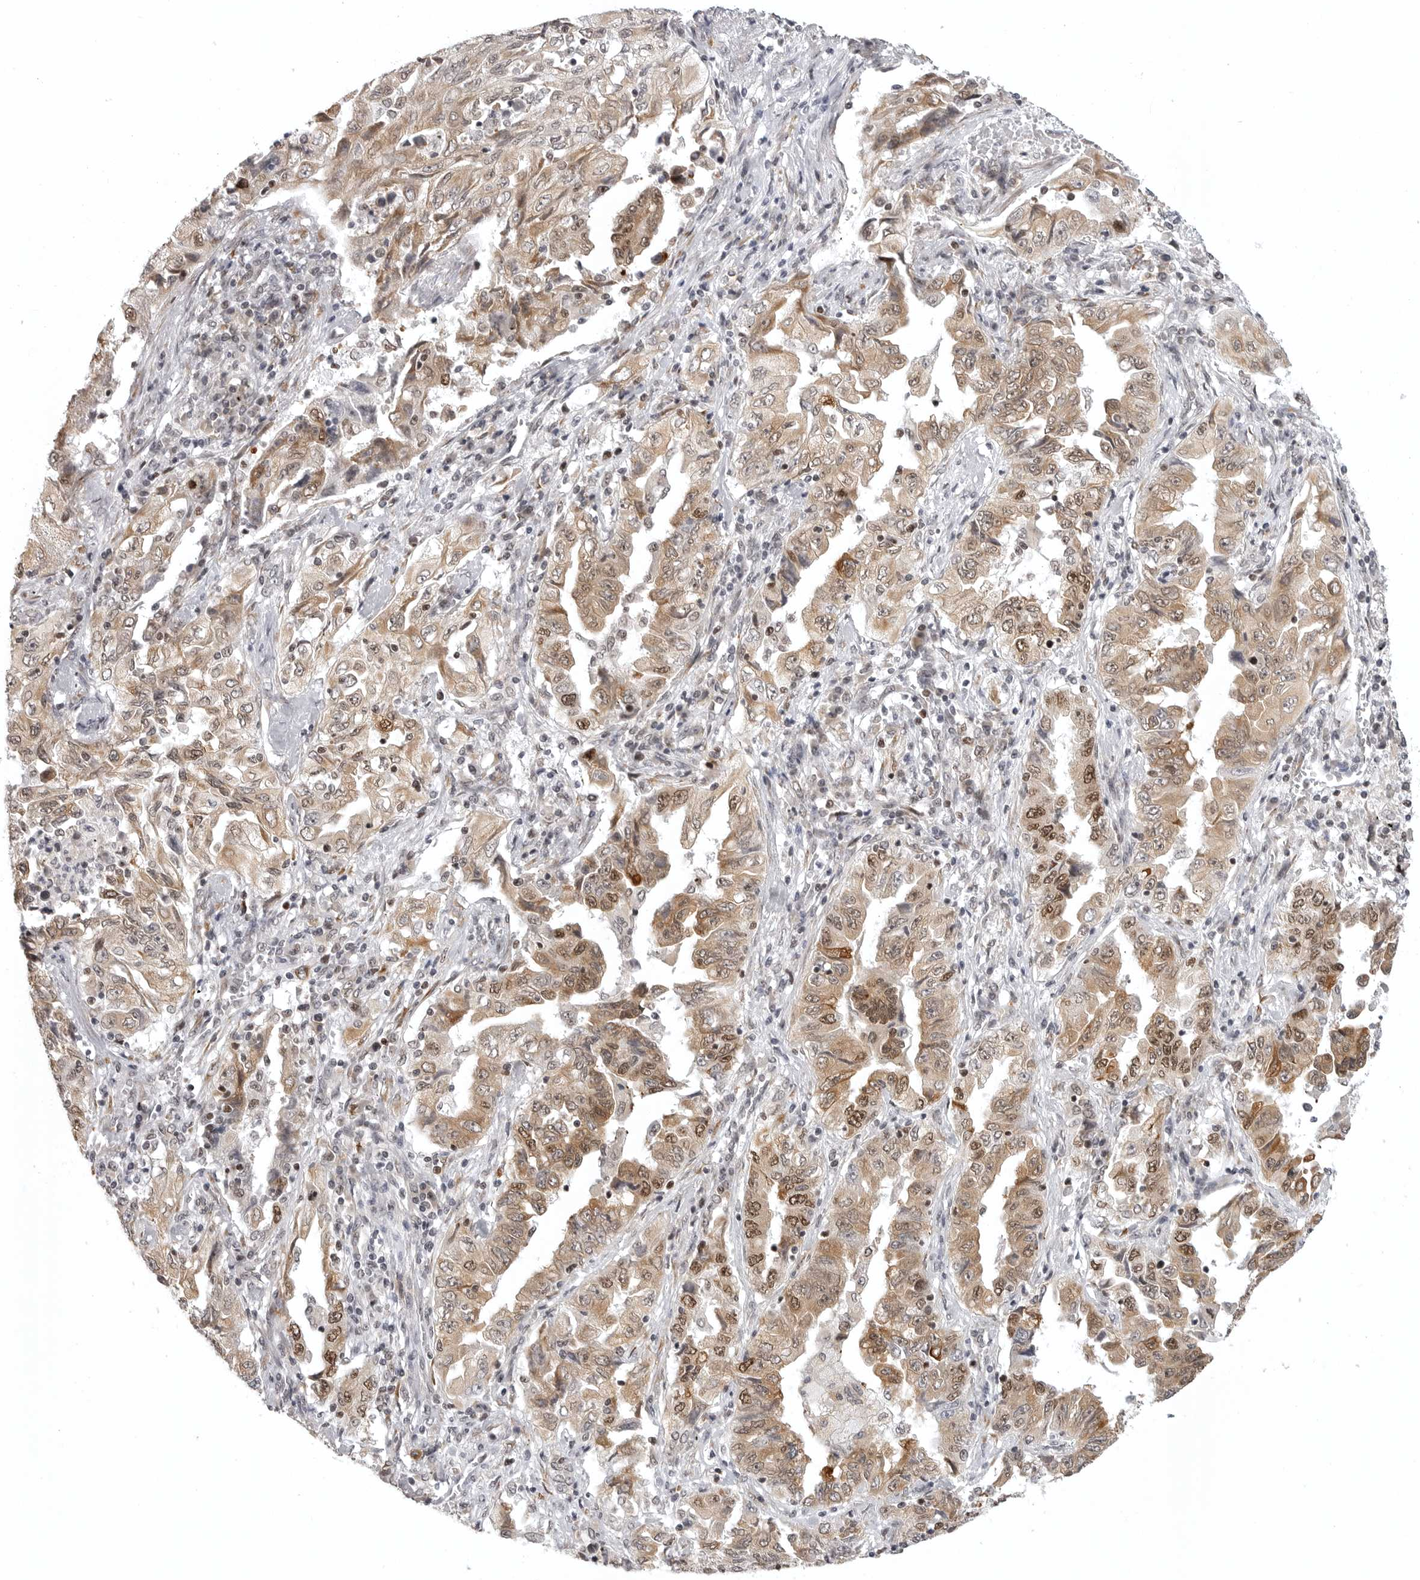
{"staining": {"intensity": "moderate", "quantity": ">75%", "location": "cytoplasmic/membranous,nuclear"}, "tissue": "lung cancer", "cell_type": "Tumor cells", "image_type": "cancer", "snomed": [{"axis": "morphology", "description": "Adenocarcinoma, NOS"}, {"axis": "topography", "description": "Lung"}], "caption": "Approximately >75% of tumor cells in human lung adenocarcinoma display moderate cytoplasmic/membranous and nuclear protein staining as visualized by brown immunohistochemical staining.", "gene": "PRDM10", "patient": {"sex": "female", "age": 51}}